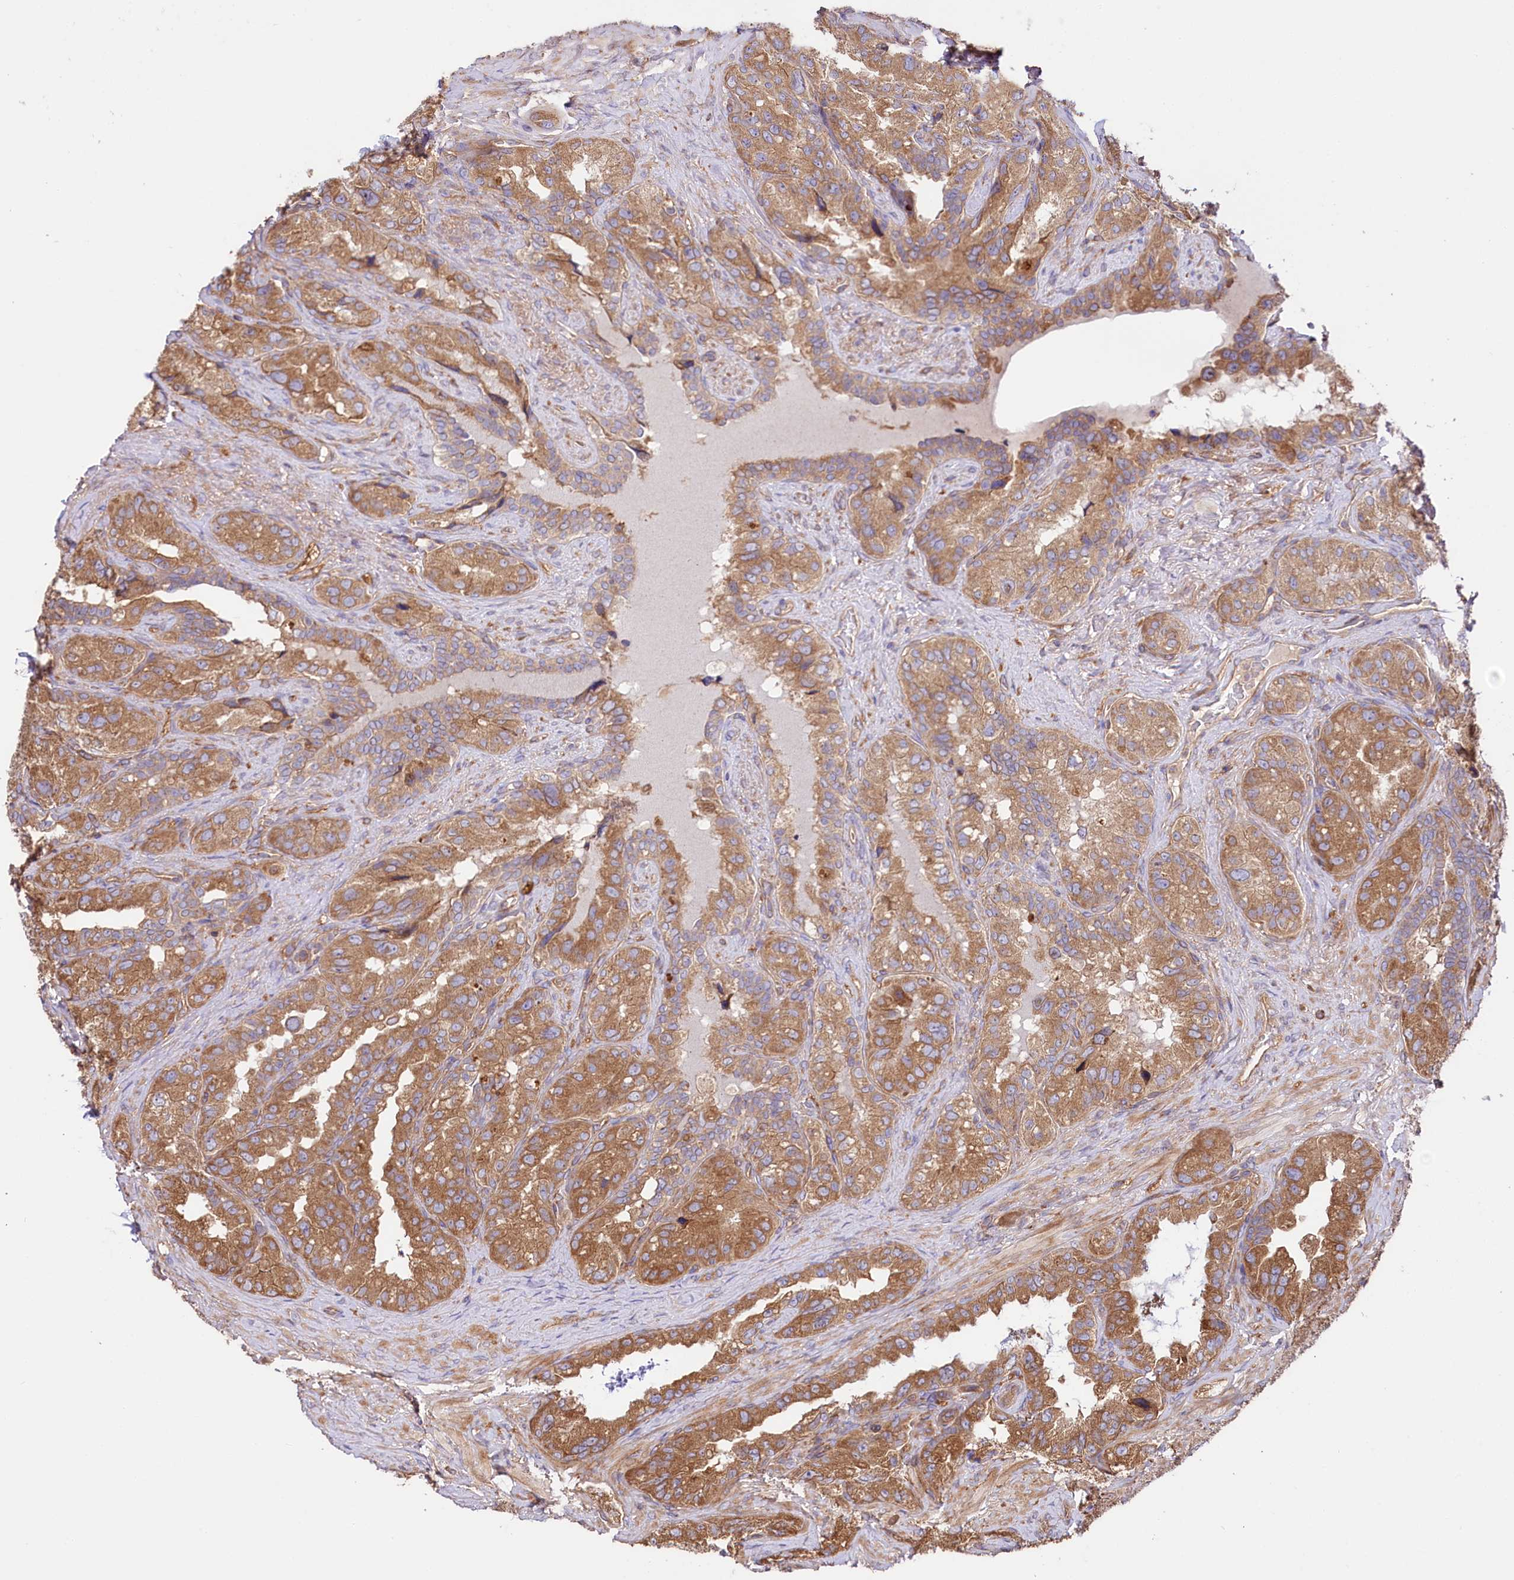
{"staining": {"intensity": "moderate", "quantity": ">75%", "location": "cytoplasmic/membranous"}, "tissue": "seminal vesicle", "cell_type": "Glandular cells", "image_type": "normal", "snomed": [{"axis": "morphology", "description": "Normal tissue, NOS"}, {"axis": "topography", "description": "Seminal veicle"}, {"axis": "topography", "description": "Peripheral nerve tissue"}], "caption": "The micrograph displays staining of normal seminal vesicle, revealing moderate cytoplasmic/membranous protein expression (brown color) within glandular cells. Using DAB (brown) and hematoxylin (blue) stains, captured at high magnification using brightfield microscopy.", "gene": "CEP295", "patient": {"sex": "male", "age": 67}}